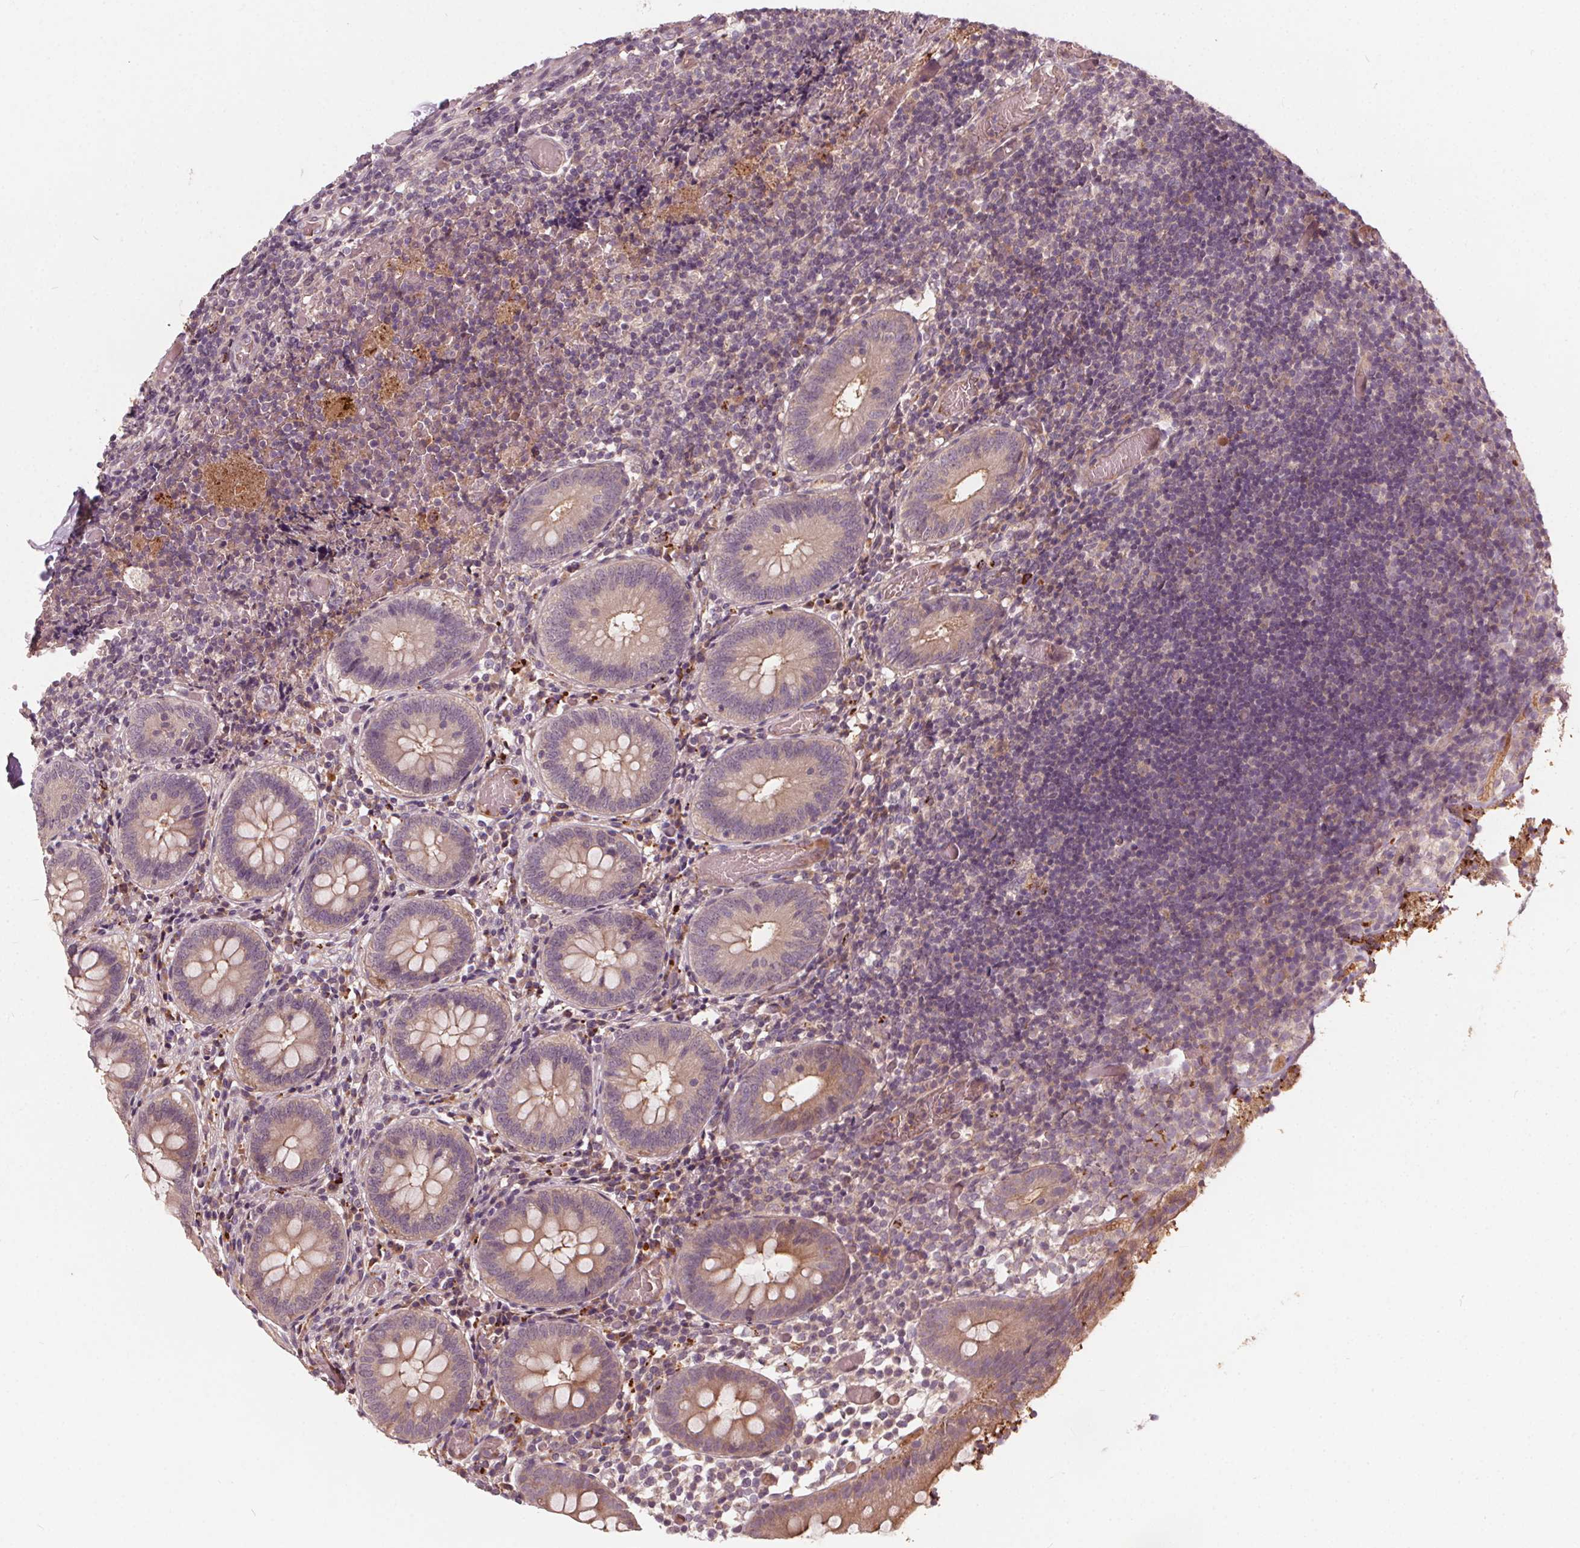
{"staining": {"intensity": "moderate", "quantity": "25%-75%", "location": "cytoplasmic/membranous"}, "tissue": "appendix", "cell_type": "Glandular cells", "image_type": "normal", "snomed": [{"axis": "morphology", "description": "Normal tissue, NOS"}, {"axis": "topography", "description": "Appendix"}], "caption": "Moderate cytoplasmic/membranous protein staining is seen in about 25%-75% of glandular cells in appendix. (IHC, brightfield microscopy, high magnification).", "gene": "IPO13", "patient": {"sex": "female", "age": 32}}